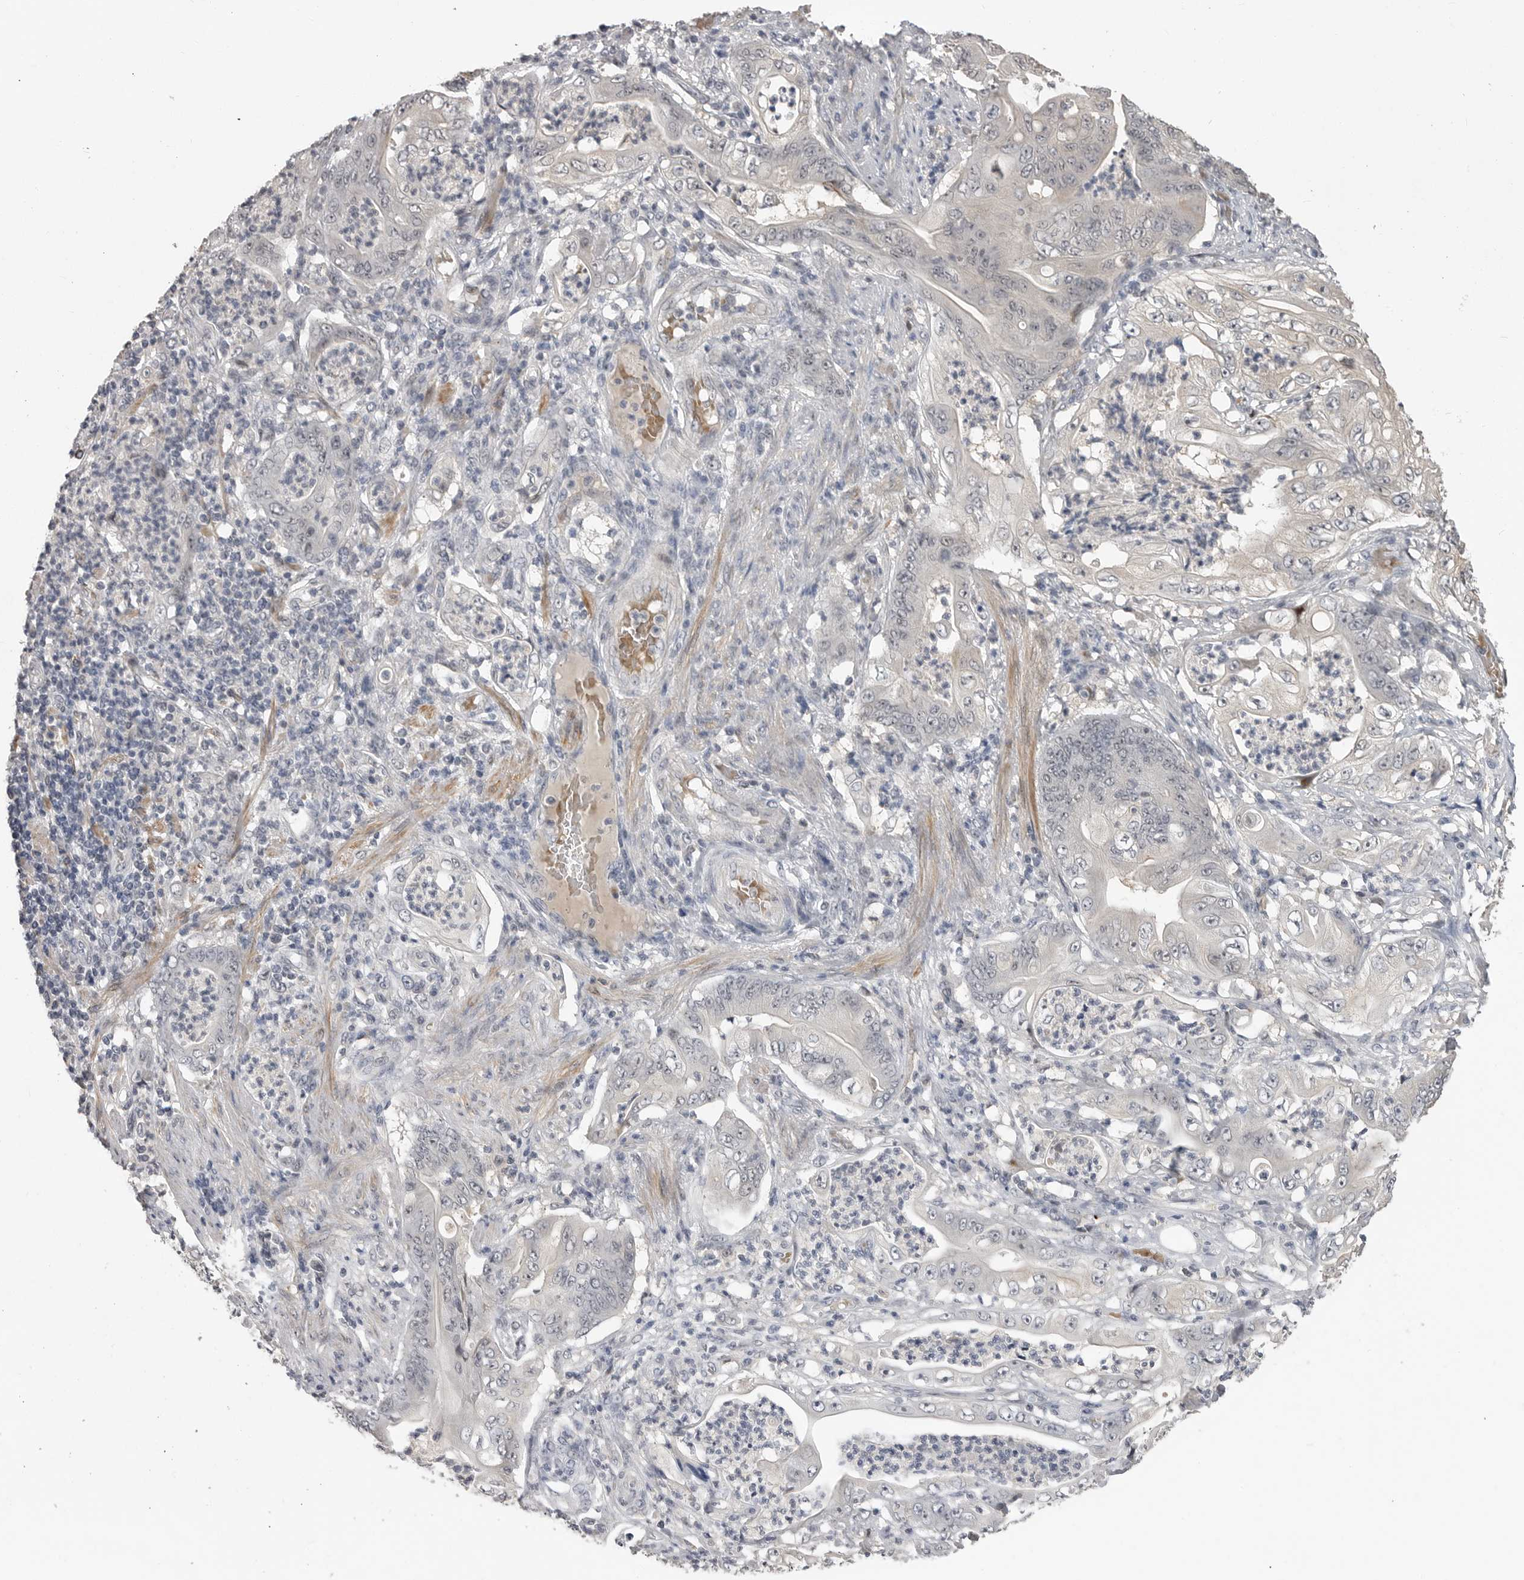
{"staining": {"intensity": "negative", "quantity": "none", "location": "none"}, "tissue": "stomach cancer", "cell_type": "Tumor cells", "image_type": "cancer", "snomed": [{"axis": "morphology", "description": "Adenocarcinoma, NOS"}, {"axis": "topography", "description": "Stomach"}], "caption": "An image of human stomach adenocarcinoma is negative for staining in tumor cells. (Stains: DAB immunohistochemistry (IHC) with hematoxylin counter stain, Microscopy: brightfield microscopy at high magnification).", "gene": "PLEKHF1", "patient": {"sex": "female", "age": 73}}